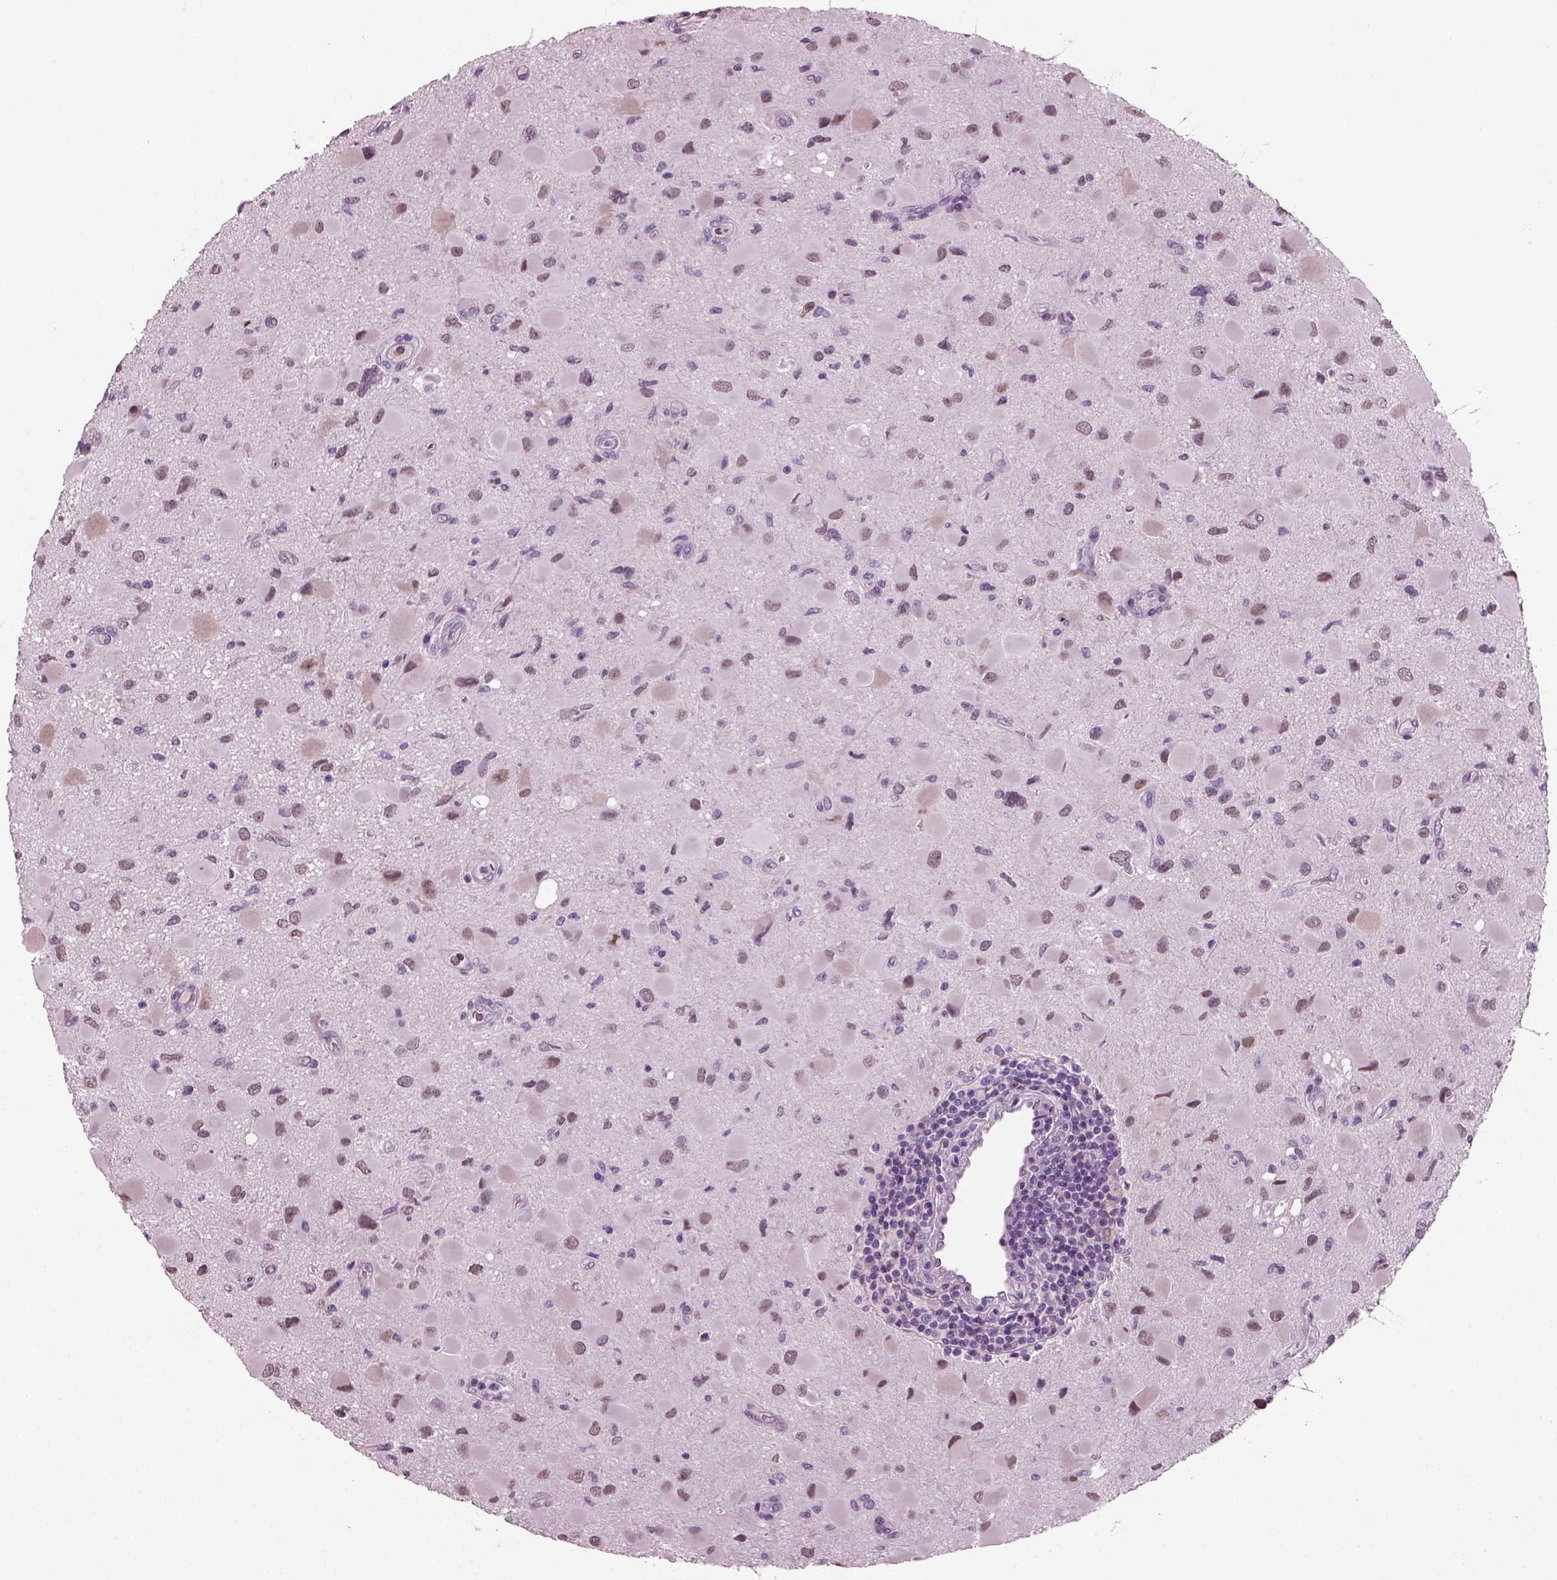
{"staining": {"intensity": "weak", "quantity": "<25%", "location": "nuclear"}, "tissue": "glioma", "cell_type": "Tumor cells", "image_type": "cancer", "snomed": [{"axis": "morphology", "description": "Glioma, malignant, Low grade"}, {"axis": "topography", "description": "Brain"}], "caption": "Immunohistochemical staining of glioma shows no significant positivity in tumor cells.", "gene": "KRTAP3-2", "patient": {"sex": "female", "age": 32}}